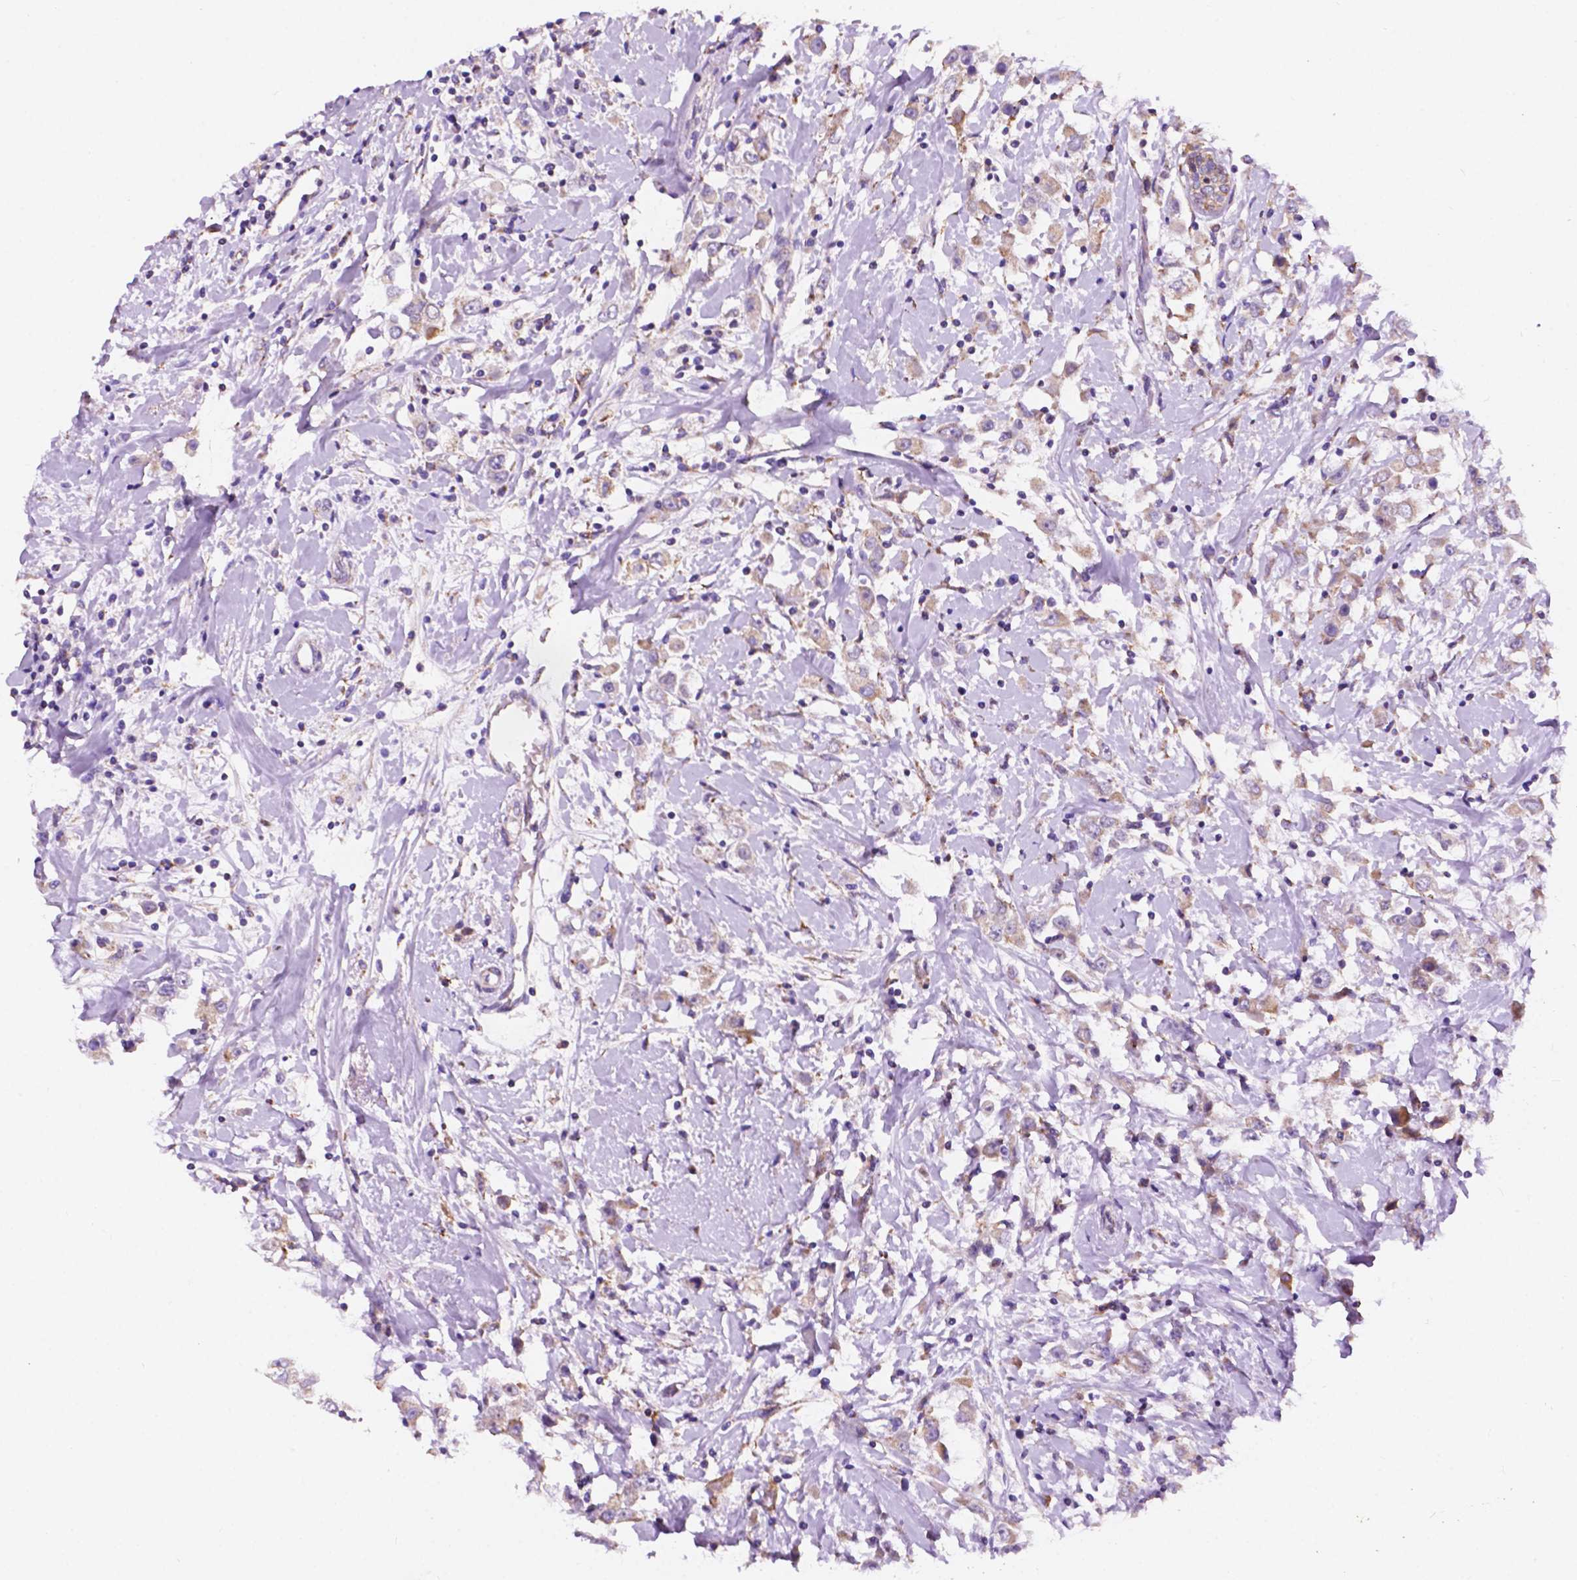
{"staining": {"intensity": "weak", "quantity": "<25%", "location": "cytoplasmic/membranous"}, "tissue": "breast cancer", "cell_type": "Tumor cells", "image_type": "cancer", "snomed": [{"axis": "morphology", "description": "Duct carcinoma"}, {"axis": "topography", "description": "Breast"}], "caption": "Histopathology image shows no protein positivity in tumor cells of infiltrating ductal carcinoma (breast) tissue. (Immunohistochemistry (ihc), brightfield microscopy, high magnification).", "gene": "TRPV5", "patient": {"sex": "female", "age": 61}}